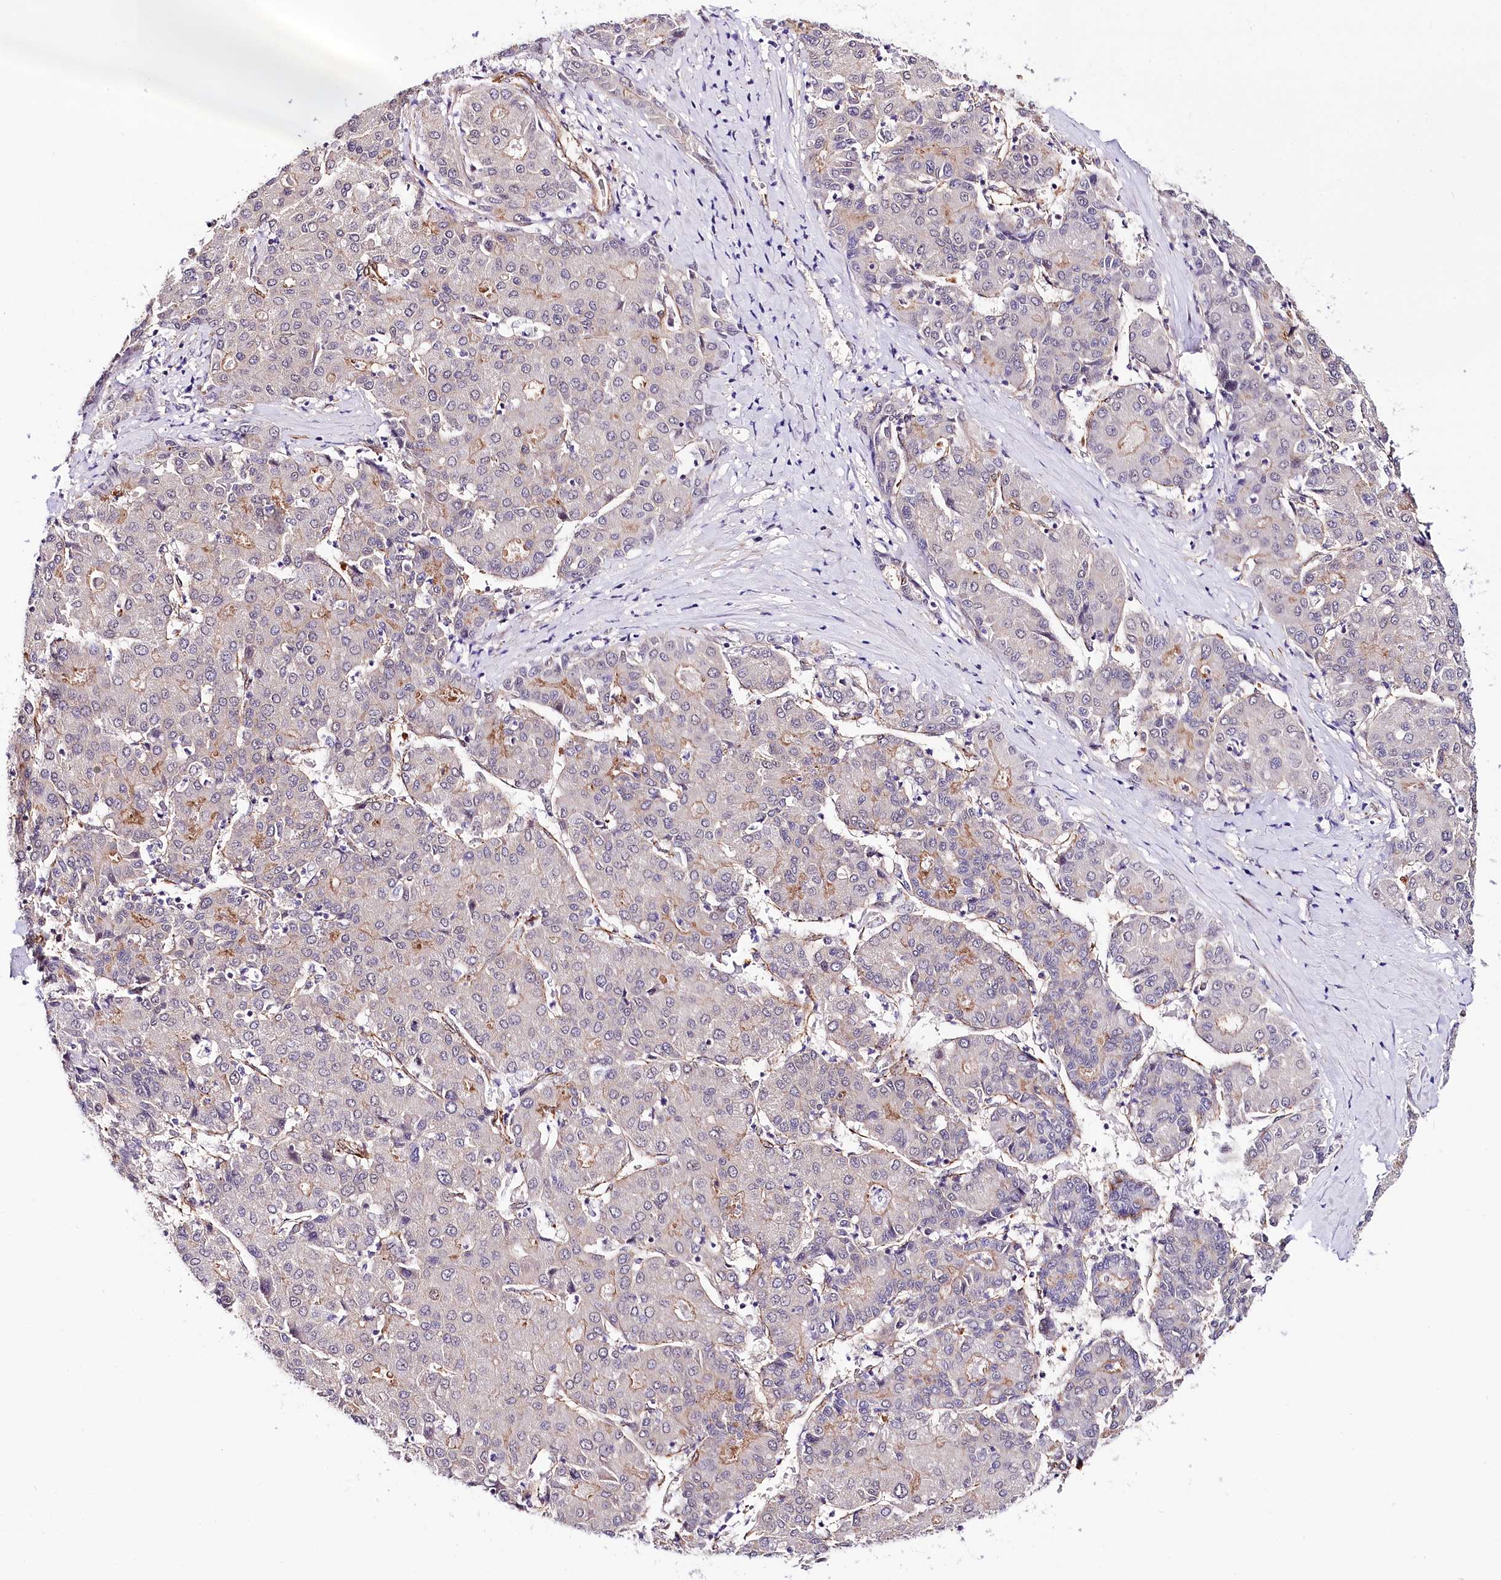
{"staining": {"intensity": "negative", "quantity": "none", "location": "none"}, "tissue": "liver cancer", "cell_type": "Tumor cells", "image_type": "cancer", "snomed": [{"axis": "morphology", "description": "Carcinoma, Hepatocellular, NOS"}, {"axis": "topography", "description": "Liver"}], "caption": "High magnification brightfield microscopy of liver cancer (hepatocellular carcinoma) stained with DAB (3,3'-diaminobenzidine) (brown) and counterstained with hematoxylin (blue): tumor cells show no significant expression.", "gene": "PPP2R5B", "patient": {"sex": "male", "age": 65}}